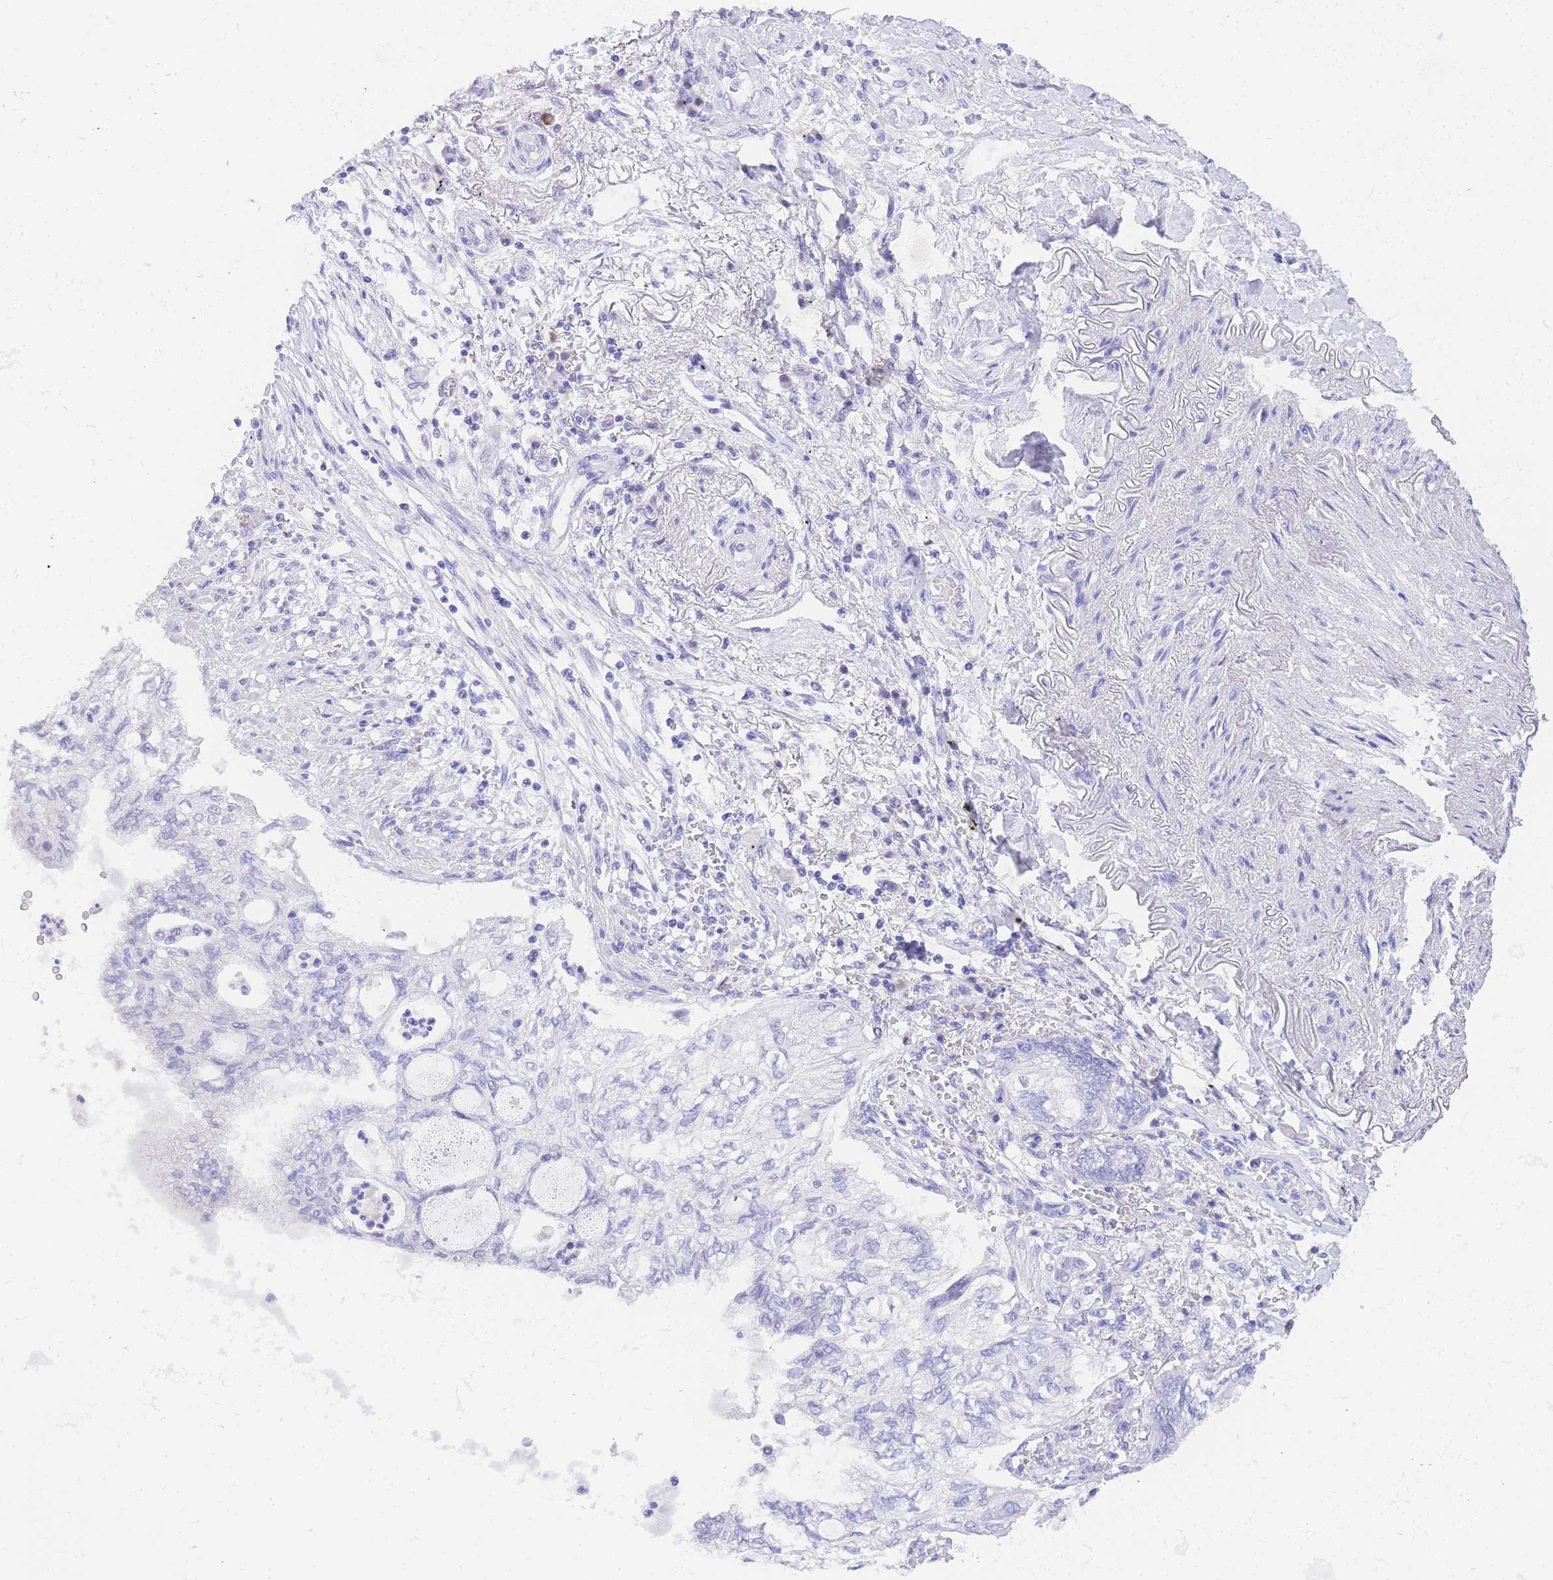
{"staining": {"intensity": "negative", "quantity": "none", "location": "none"}, "tissue": "lung cancer", "cell_type": "Tumor cells", "image_type": "cancer", "snomed": [{"axis": "morphology", "description": "Adenocarcinoma, NOS"}, {"axis": "topography", "description": "Lung"}], "caption": "This micrograph is of lung adenocarcinoma stained with immunohistochemistry to label a protein in brown with the nuclei are counter-stained blue. There is no expression in tumor cells.", "gene": "NKD2", "patient": {"sex": "female", "age": 70}}